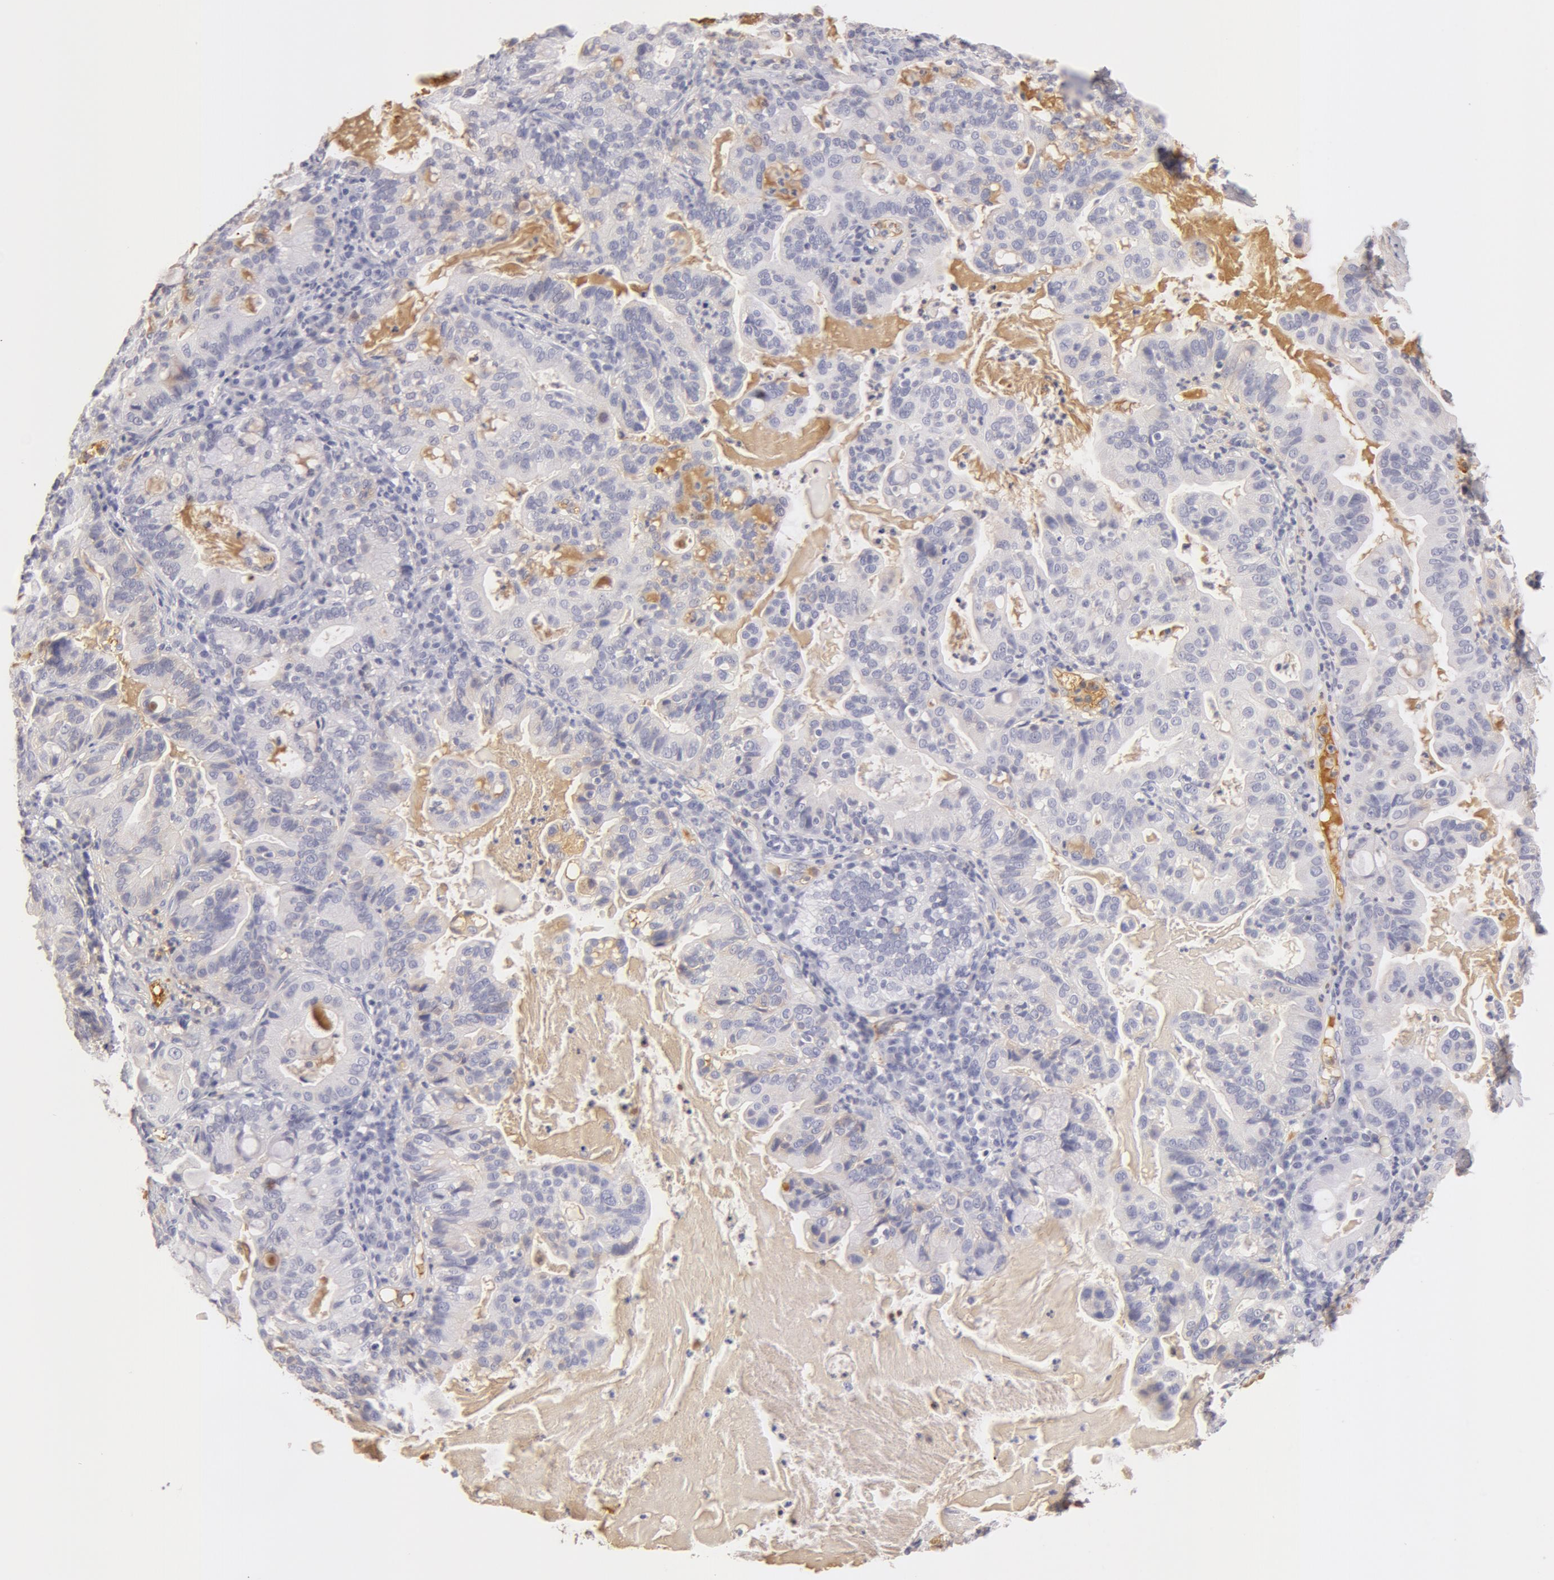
{"staining": {"intensity": "negative", "quantity": "none", "location": "none"}, "tissue": "cervical cancer", "cell_type": "Tumor cells", "image_type": "cancer", "snomed": [{"axis": "morphology", "description": "Adenocarcinoma, NOS"}, {"axis": "topography", "description": "Cervix"}], "caption": "Immunohistochemistry (IHC) micrograph of neoplastic tissue: adenocarcinoma (cervical) stained with DAB demonstrates no significant protein positivity in tumor cells.", "gene": "GC", "patient": {"sex": "female", "age": 41}}